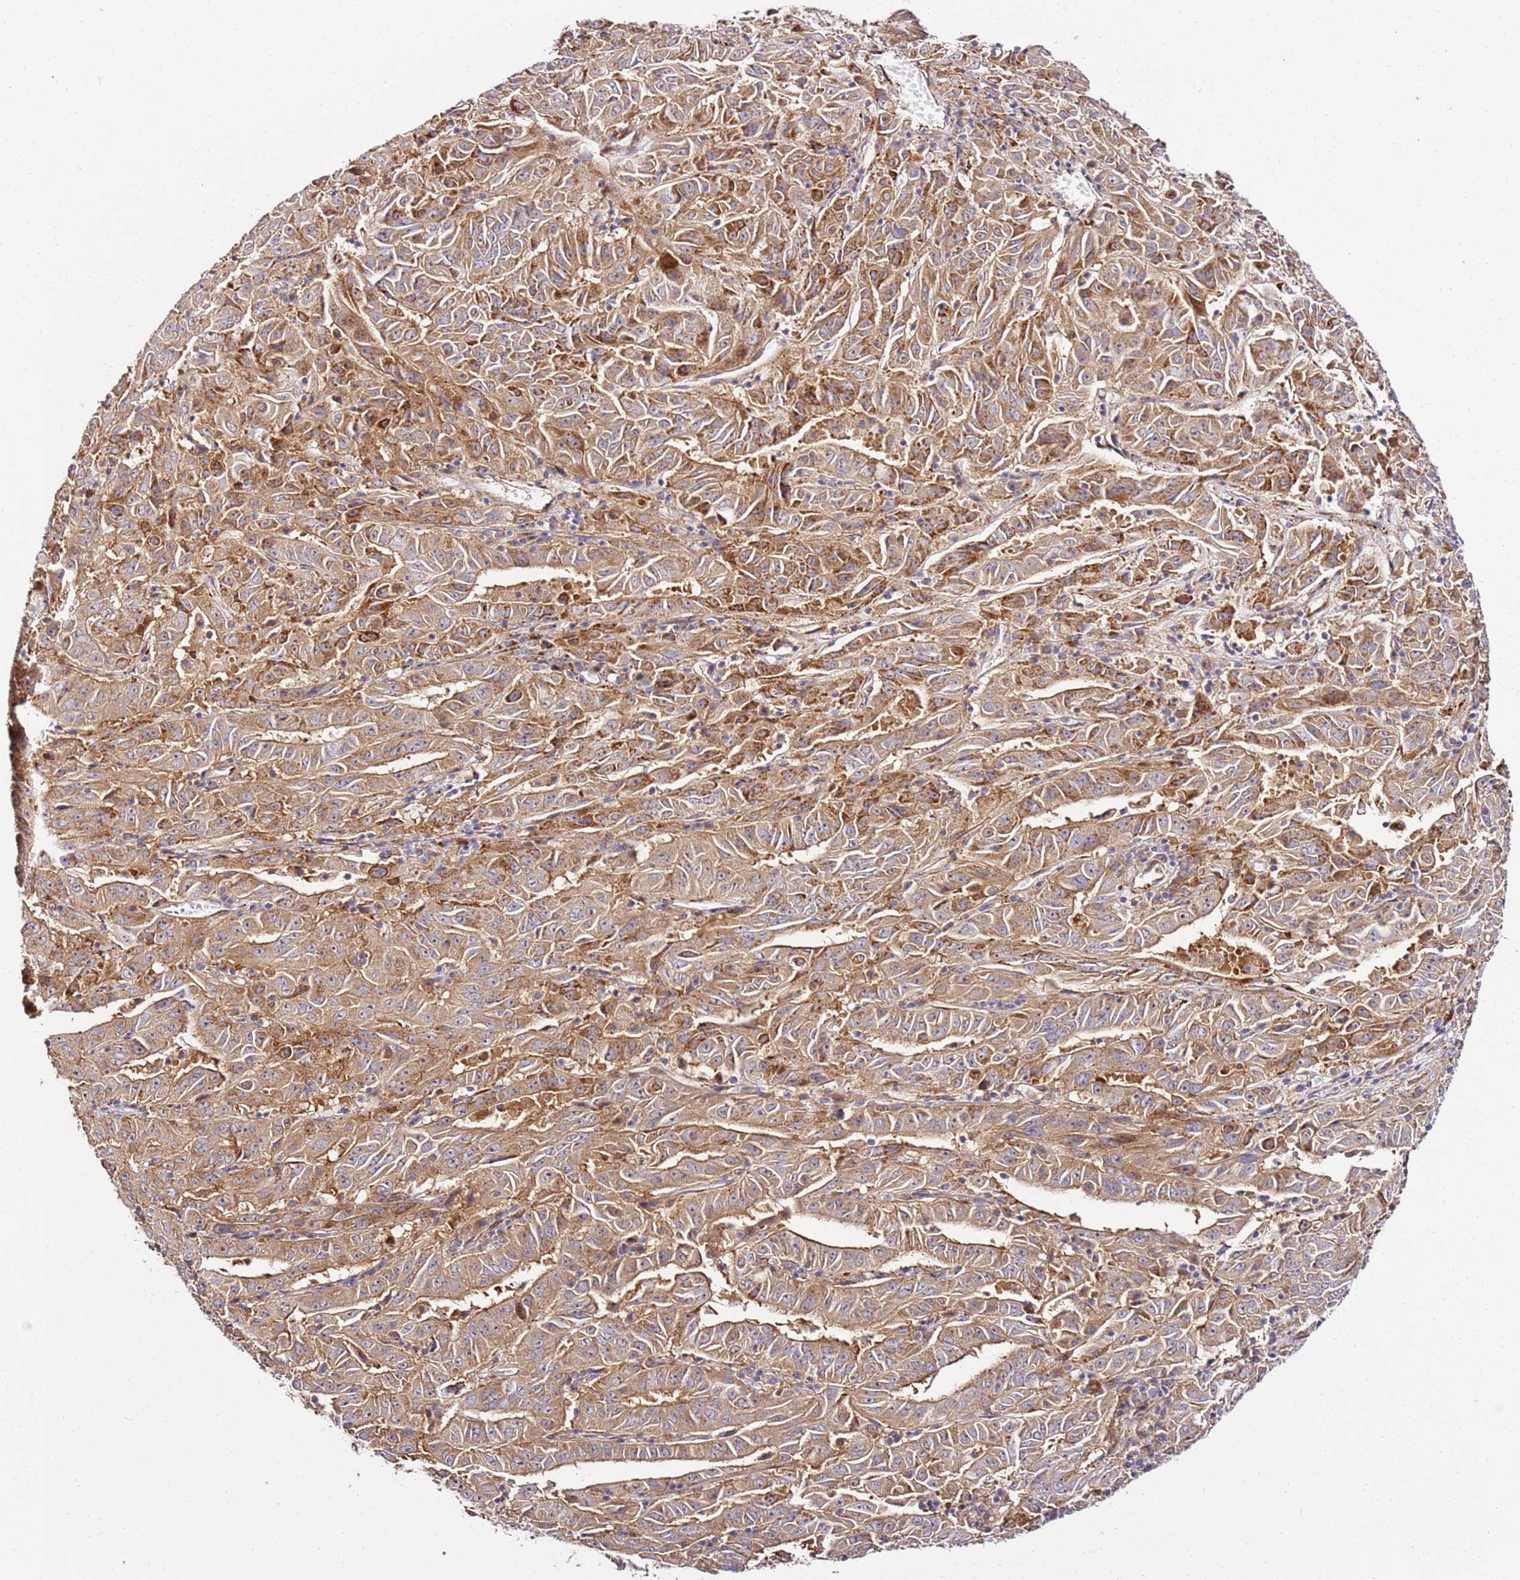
{"staining": {"intensity": "moderate", "quantity": ">75%", "location": "cytoplasmic/membranous"}, "tissue": "pancreatic cancer", "cell_type": "Tumor cells", "image_type": "cancer", "snomed": [{"axis": "morphology", "description": "Adenocarcinoma, NOS"}, {"axis": "topography", "description": "Pancreas"}], "caption": "Approximately >75% of tumor cells in human adenocarcinoma (pancreatic) reveal moderate cytoplasmic/membranous protein expression as visualized by brown immunohistochemical staining.", "gene": "PVRIG", "patient": {"sex": "male", "age": 63}}